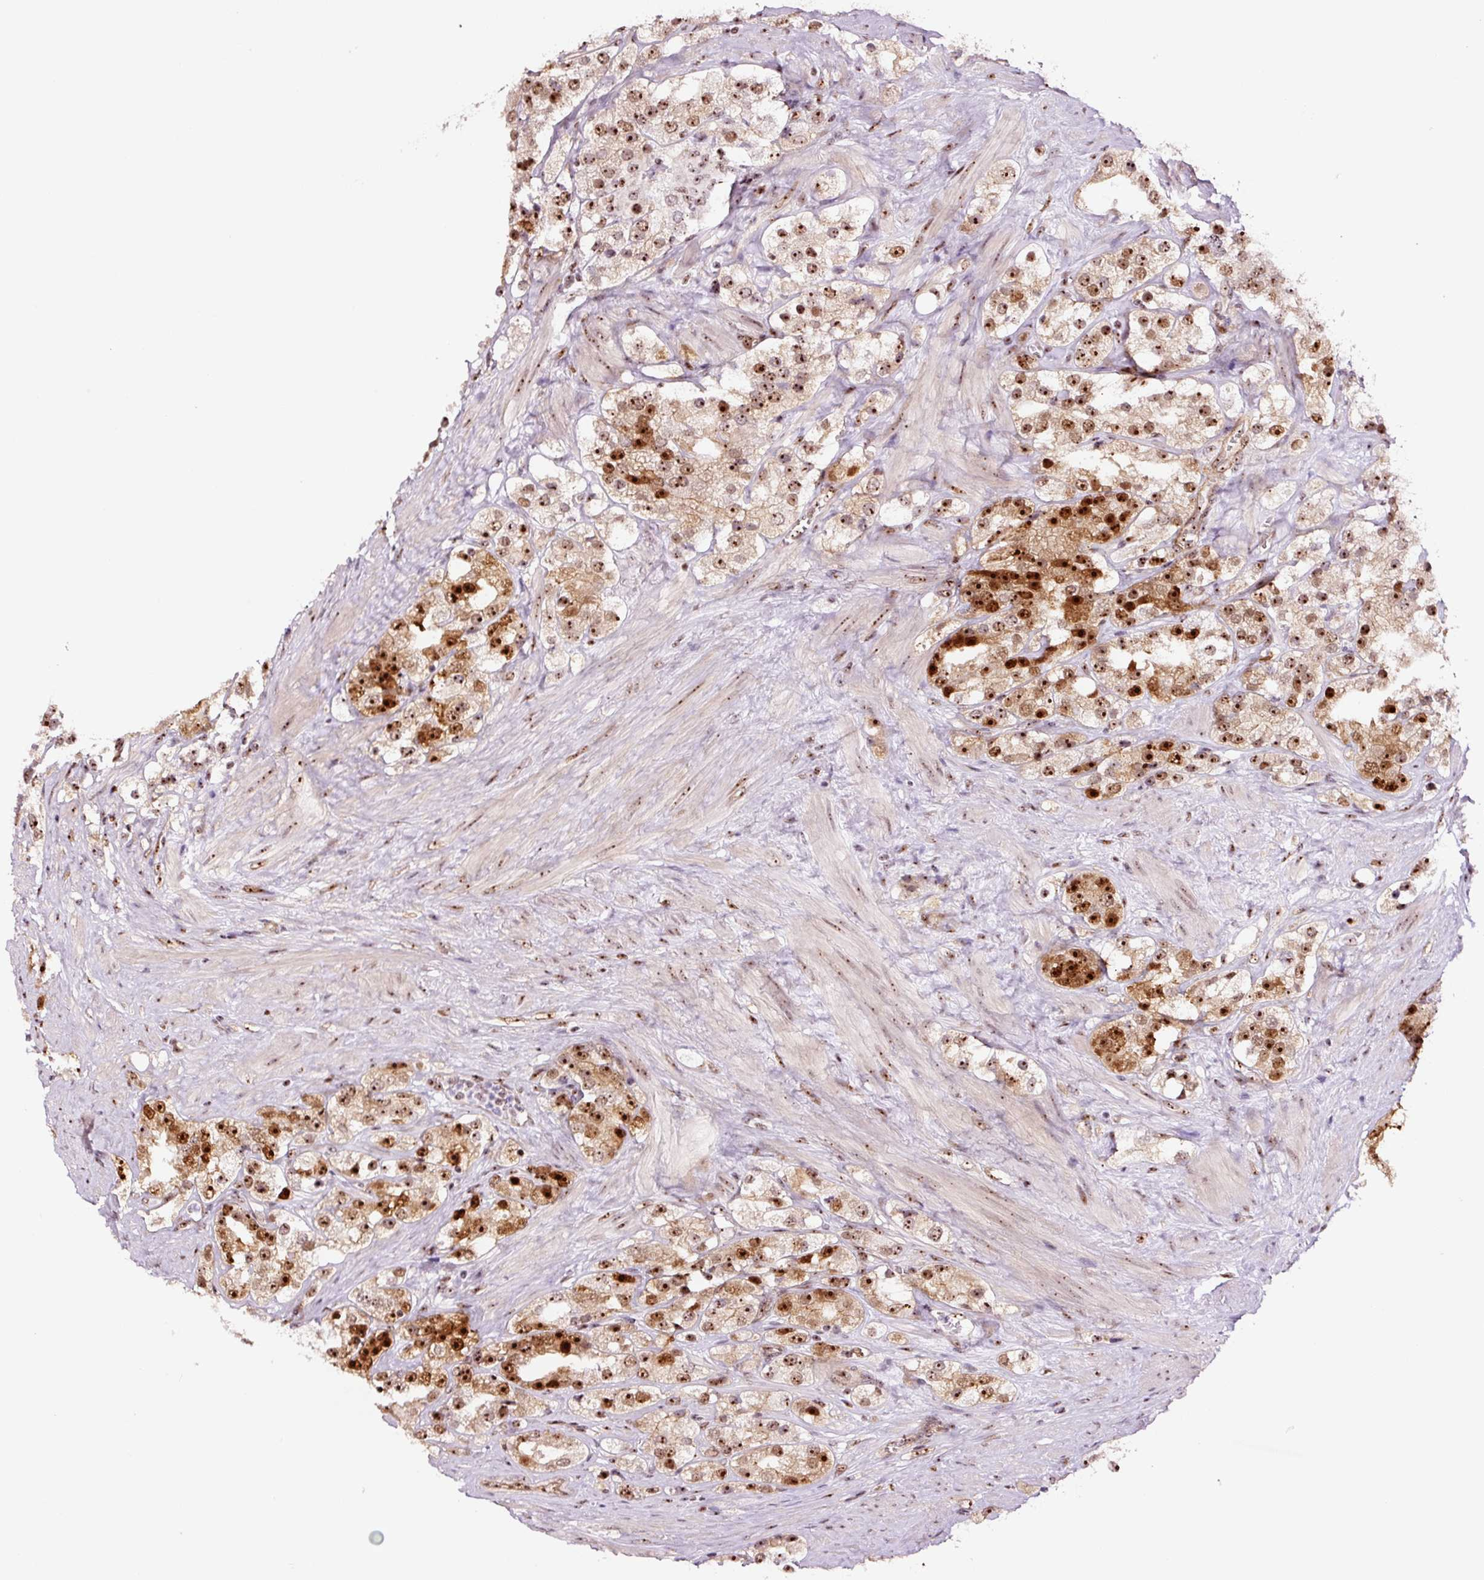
{"staining": {"intensity": "strong", "quantity": "25%-75%", "location": "nuclear"}, "tissue": "prostate cancer", "cell_type": "Tumor cells", "image_type": "cancer", "snomed": [{"axis": "morphology", "description": "Adenocarcinoma, NOS"}, {"axis": "topography", "description": "Prostate"}], "caption": "Brown immunohistochemical staining in human prostate cancer (adenocarcinoma) demonstrates strong nuclear expression in approximately 25%-75% of tumor cells.", "gene": "GNL3", "patient": {"sex": "male", "age": 79}}